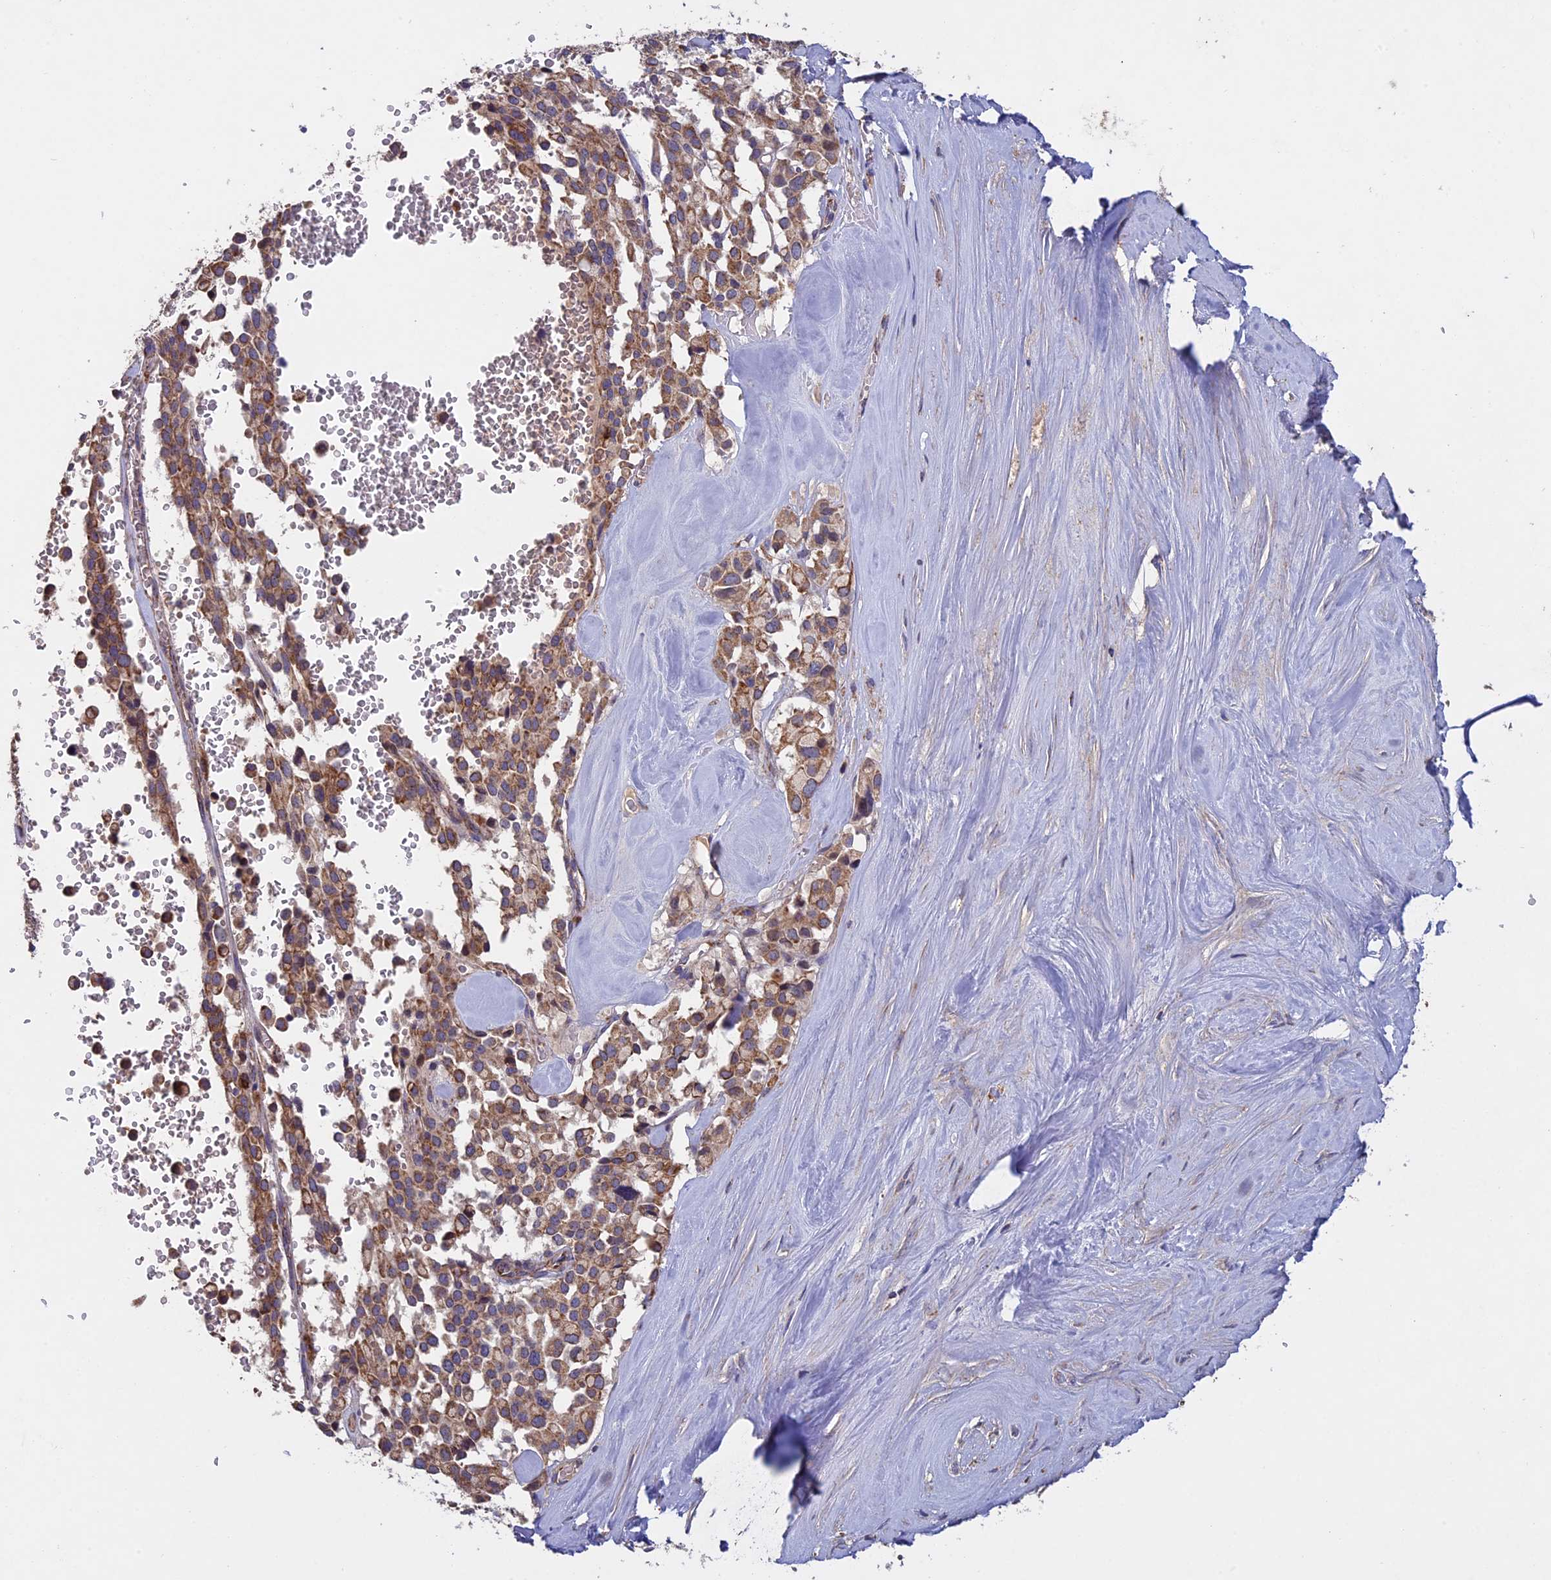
{"staining": {"intensity": "moderate", "quantity": ">75%", "location": "cytoplasmic/membranous"}, "tissue": "pancreatic cancer", "cell_type": "Tumor cells", "image_type": "cancer", "snomed": [{"axis": "morphology", "description": "Adenocarcinoma, NOS"}, {"axis": "topography", "description": "Pancreas"}], "caption": "A brown stain highlights moderate cytoplasmic/membranous staining of a protein in human pancreatic adenocarcinoma tumor cells. (DAB (3,3'-diaminobenzidine) IHC with brightfield microscopy, high magnification).", "gene": "RNF17", "patient": {"sex": "male", "age": 65}}